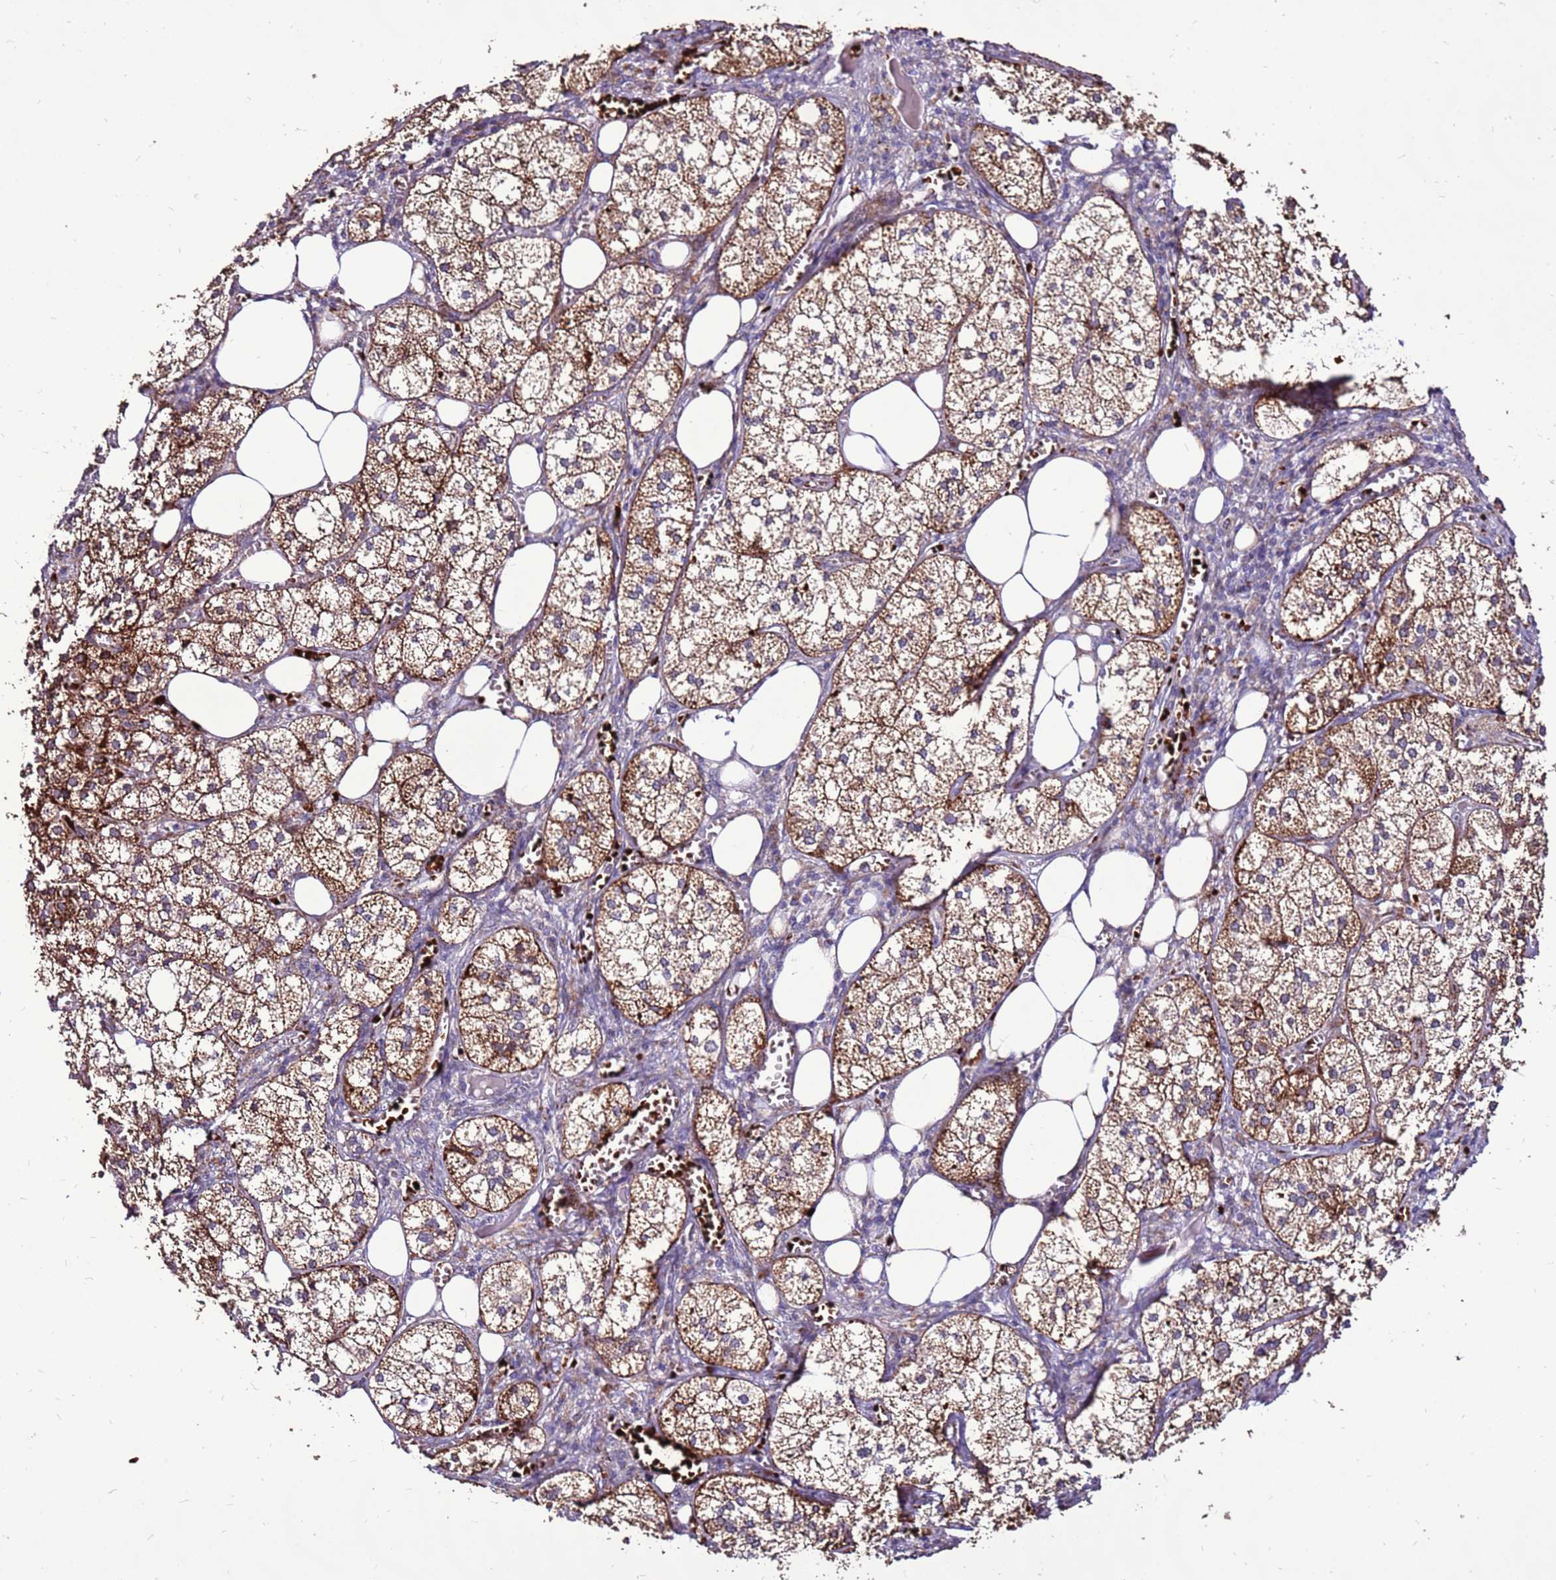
{"staining": {"intensity": "strong", "quantity": ">75%", "location": "cytoplasmic/membranous"}, "tissue": "adrenal gland", "cell_type": "Glandular cells", "image_type": "normal", "snomed": [{"axis": "morphology", "description": "Normal tissue, NOS"}, {"axis": "topography", "description": "Adrenal gland"}], "caption": "Immunohistochemistry image of normal adrenal gland stained for a protein (brown), which demonstrates high levels of strong cytoplasmic/membranous staining in about >75% of glandular cells.", "gene": "SPSB3", "patient": {"sex": "female", "age": 61}}